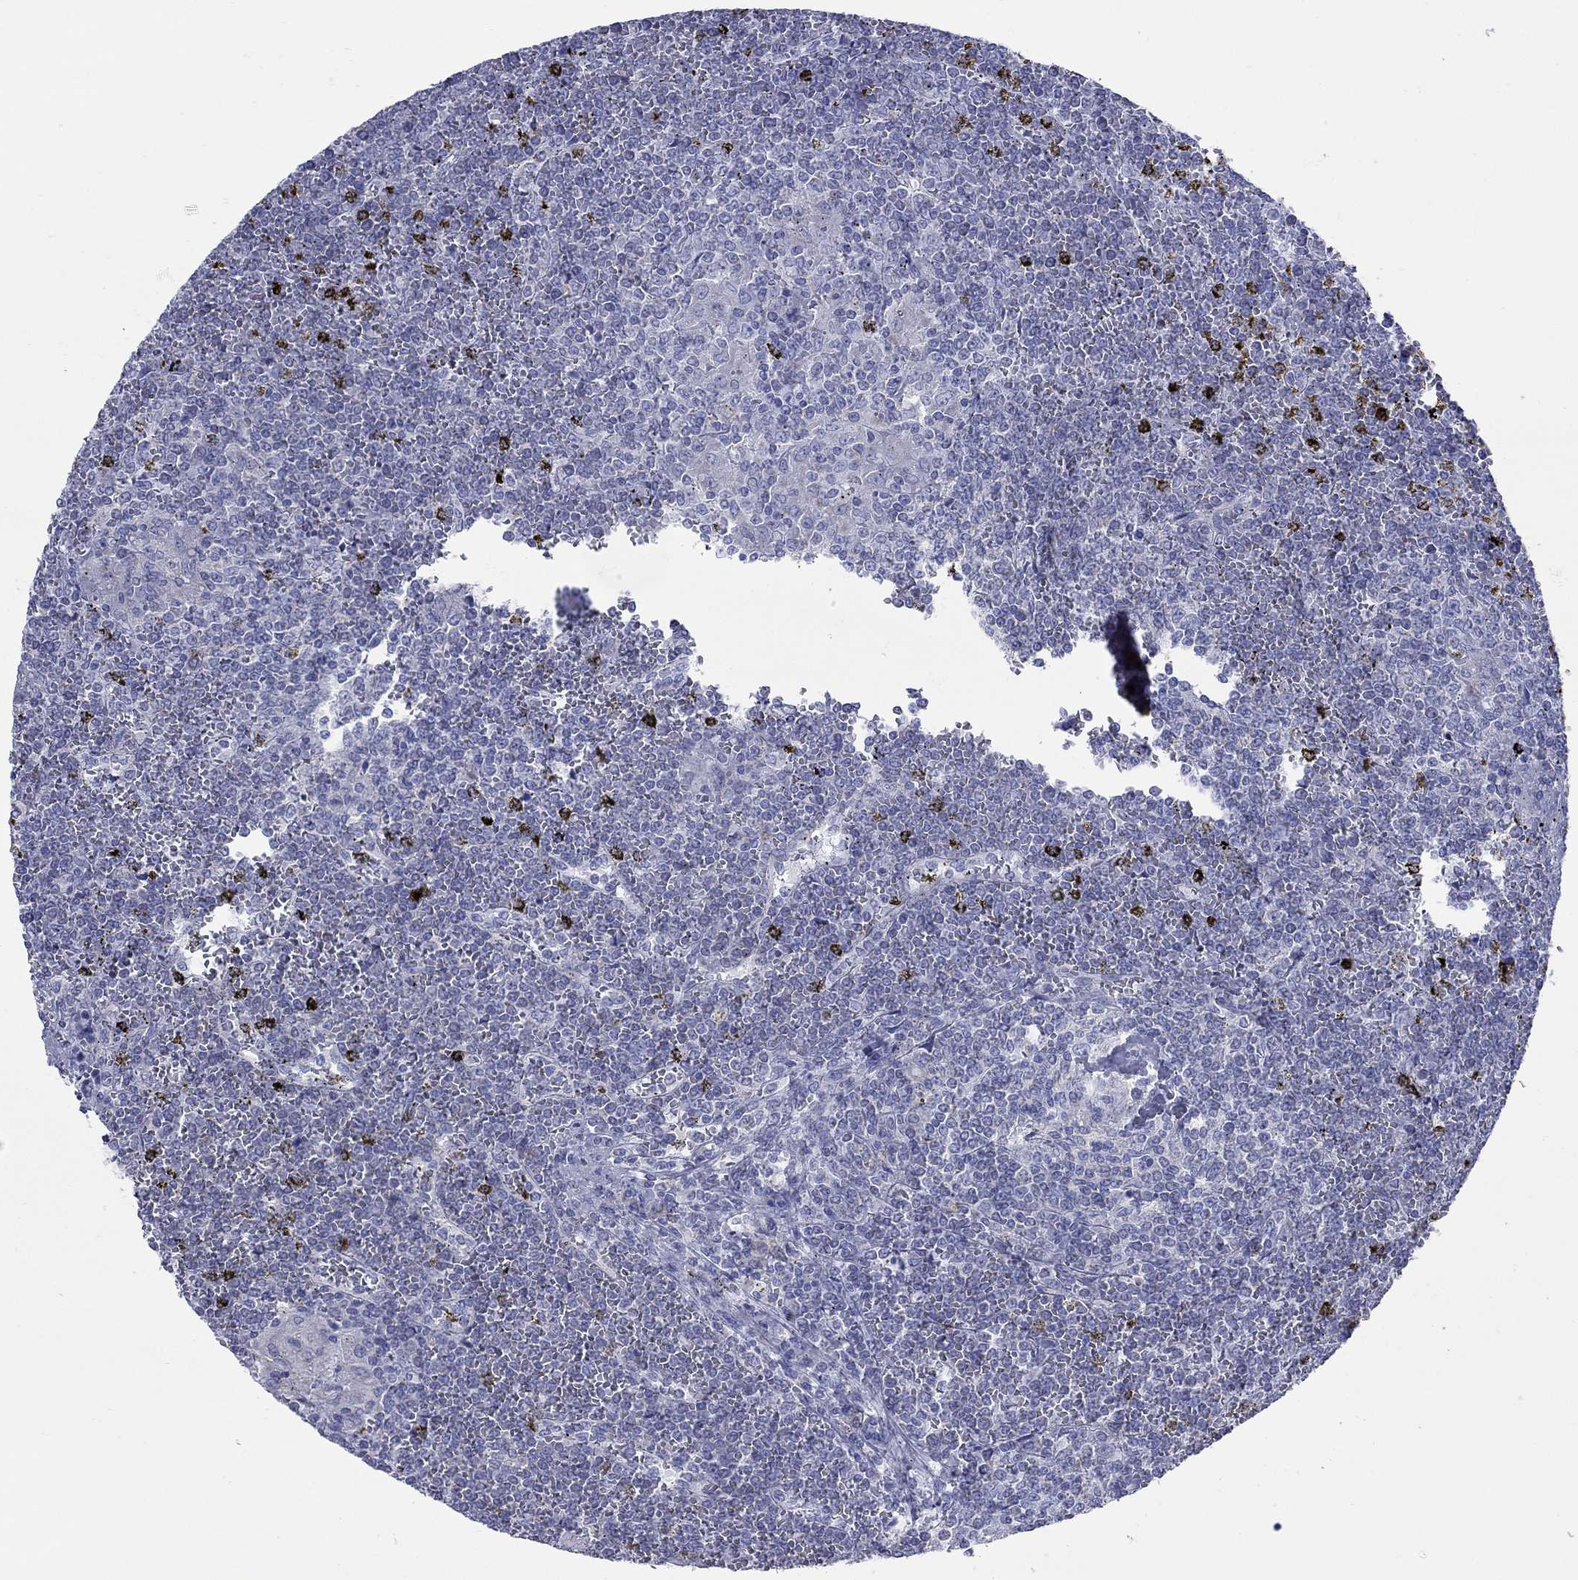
{"staining": {"intensity": "negative", "quantity": "none", "location": "none"}, "tissue": "lymphoma", "cell_type": "Tumor cells", "image_type": "cancer", "snomed": [{"axis": "morphology", "description": "Malignant lymphoma, non-Hodgkin's type, Low grade"}, {"axis": "topography", "description": "Spleen"}], "caption": "High power microscopy image of an immunohistochemistry photomicrograph of malignant lymphoma, non-Hodgkin's type (low-grade), revealing no significant expression in tumor cells. (DAB (3,3'-diaminobenzidine) immunohistochemistry (IHC) visualized using brightfield microscopy, high magnification).", "gene": "PDZD3", "patient": {"sex": "female", "age": 19}}